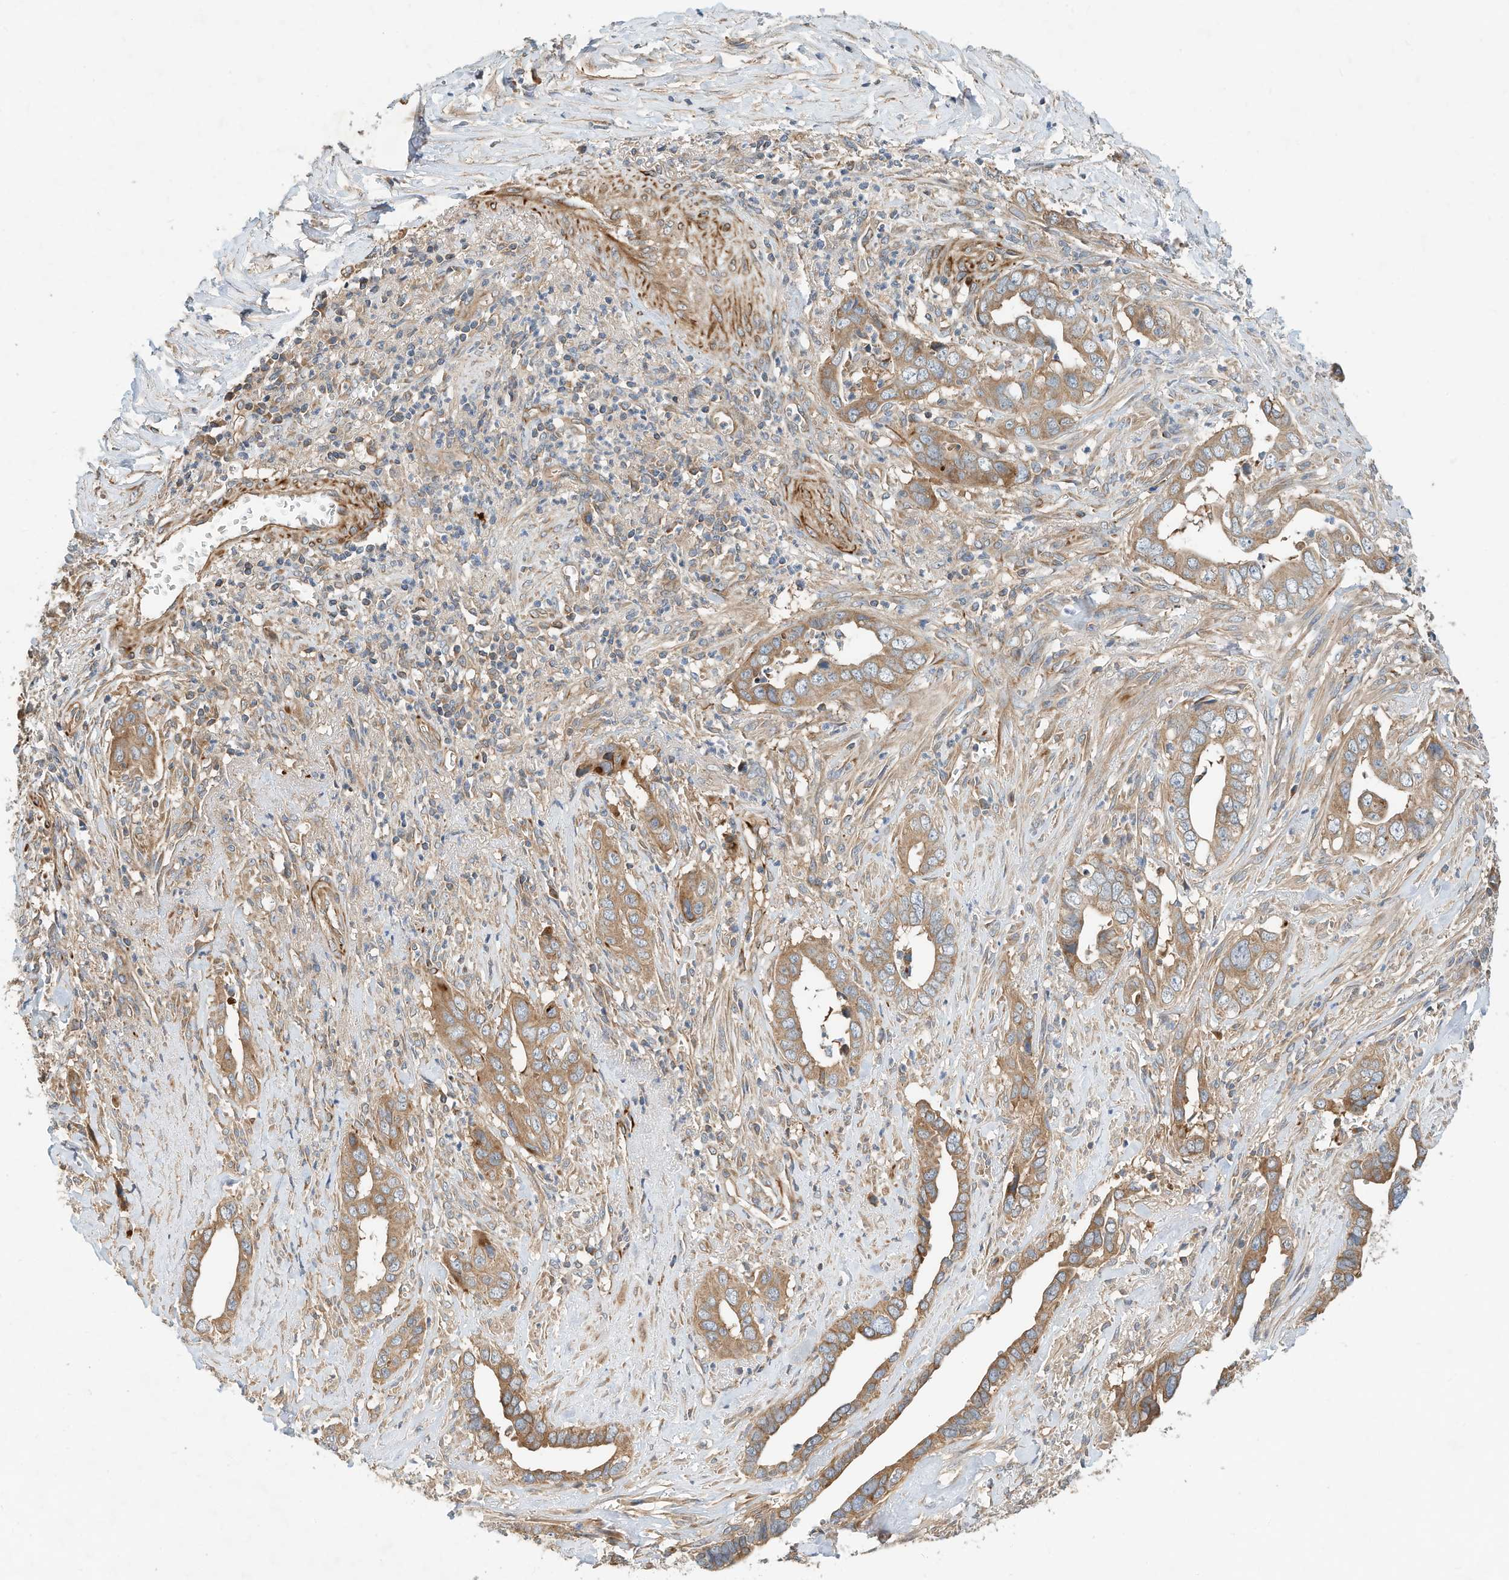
{"staining": {"intensity": "moderate", "quantity": ">75%", "location": "cytoplasmic/membranous"}, "tissue": "liver cancer", "cell_type": "Tumor cells", "image_type": "cancer", "snomed": [{"axis": "morphology", "description": "Cholangiocarcinoma"}, {"axis": "topography", "description": "Liver"}], "caption": "Immunohistochemical staining of liver cancer (cholangiocarcinoma) demonstrates medium levels of moderate cytoplasmic/membranous protein staining in about >75% of tumor cells.", "gene": "CPAMD8", "patient": {"sex": "female", "age": 79}}